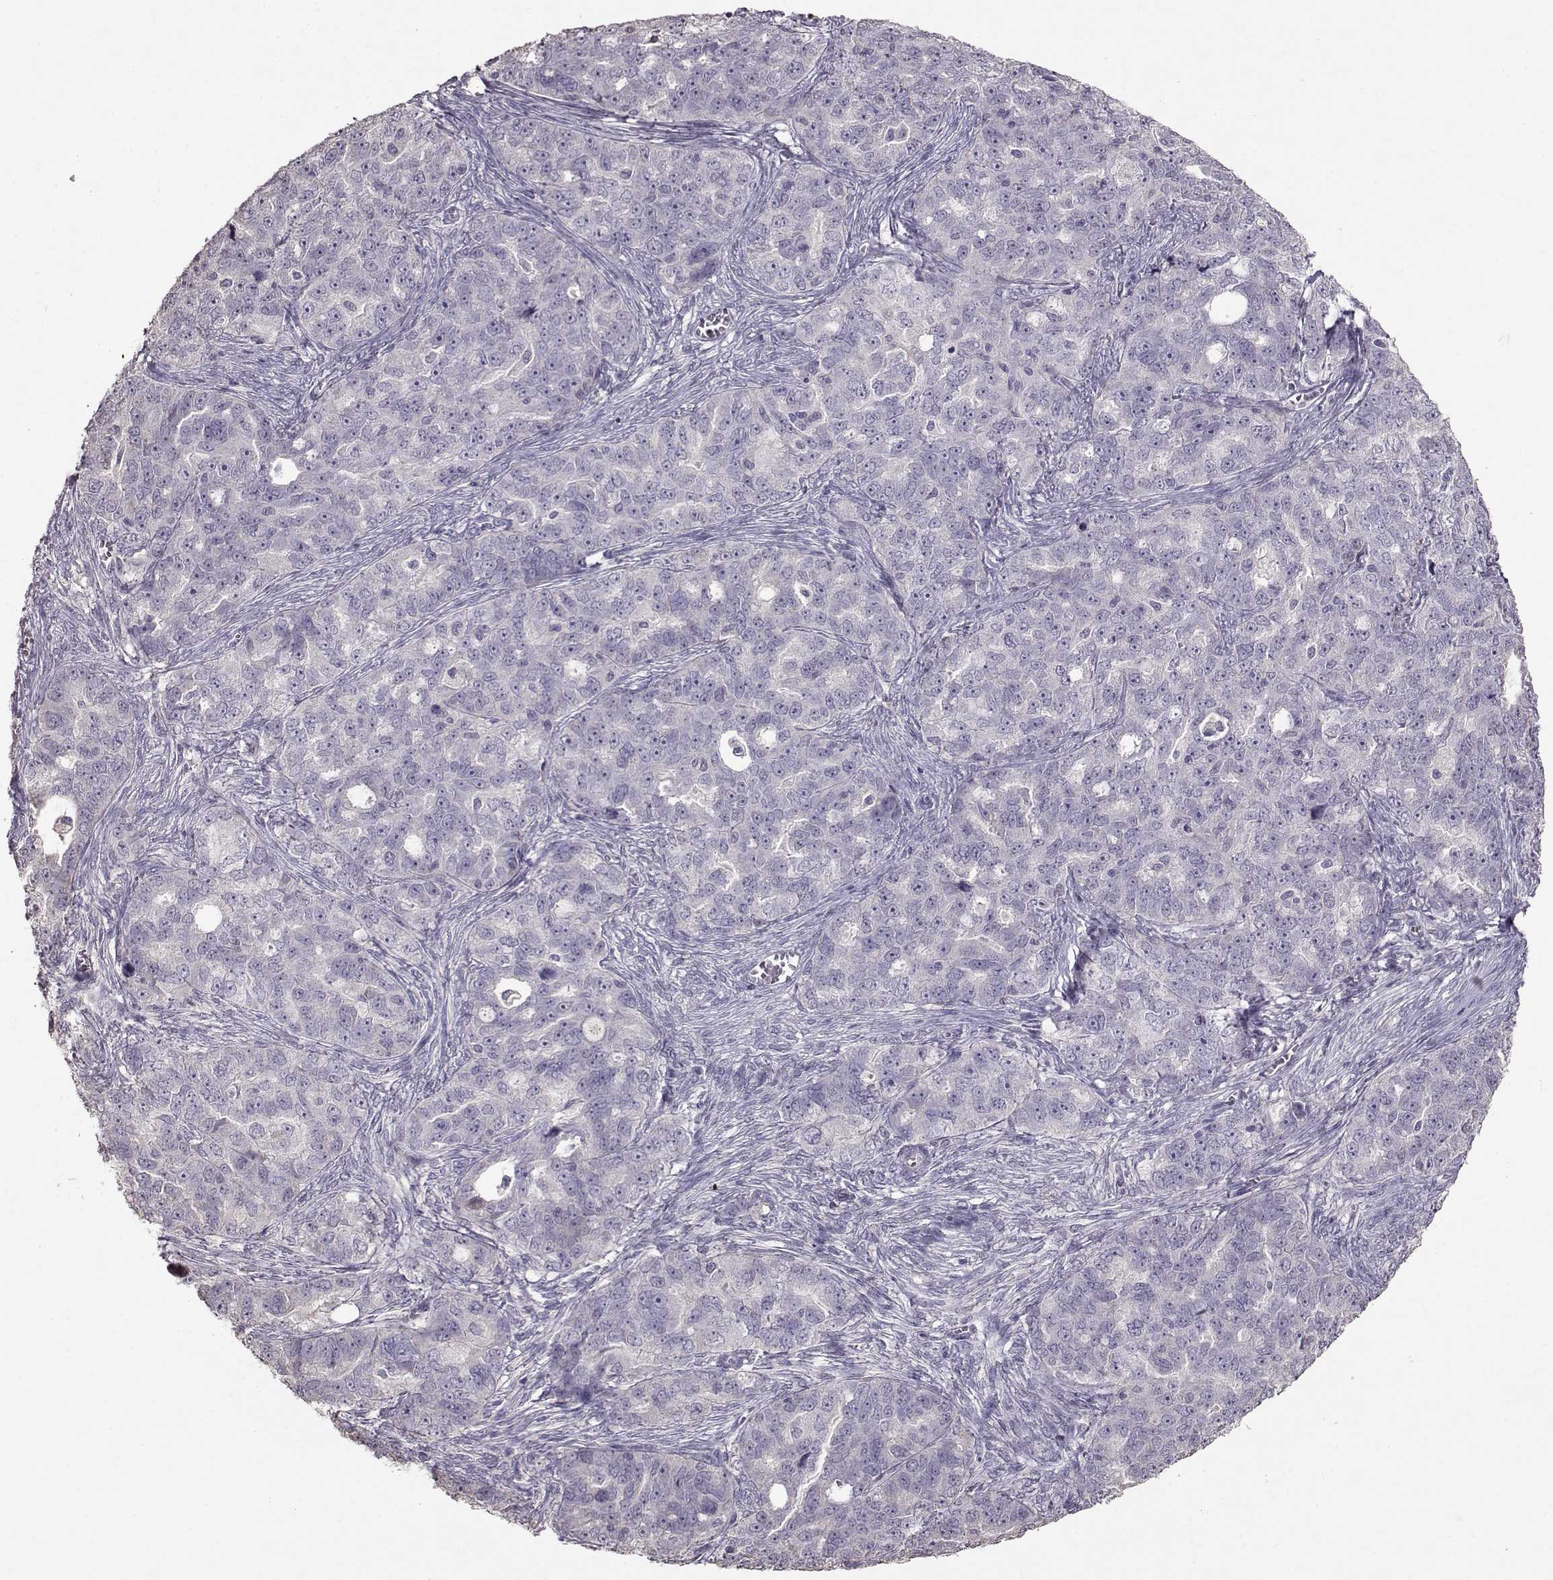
{"staining": {"intensity": "negative", "quantity": "none", "location": "none"}, "tissue": "ovarian cancer", "cell_type": "Tumor cells", "image_type": "cancer", "snomed": [{"axis": "morphology", "description": "Cystadenocarcinoma, serous, NOS"}, {"axis": "topography", "description": "Ovary"}], "caption": "Protein analysis of ovarian cancer (serous cystadenocarcinoma) exhibits no significant expression in tumor cells.", "gene": "PMCH", "patient": {"sex": "female", "age": 51}}